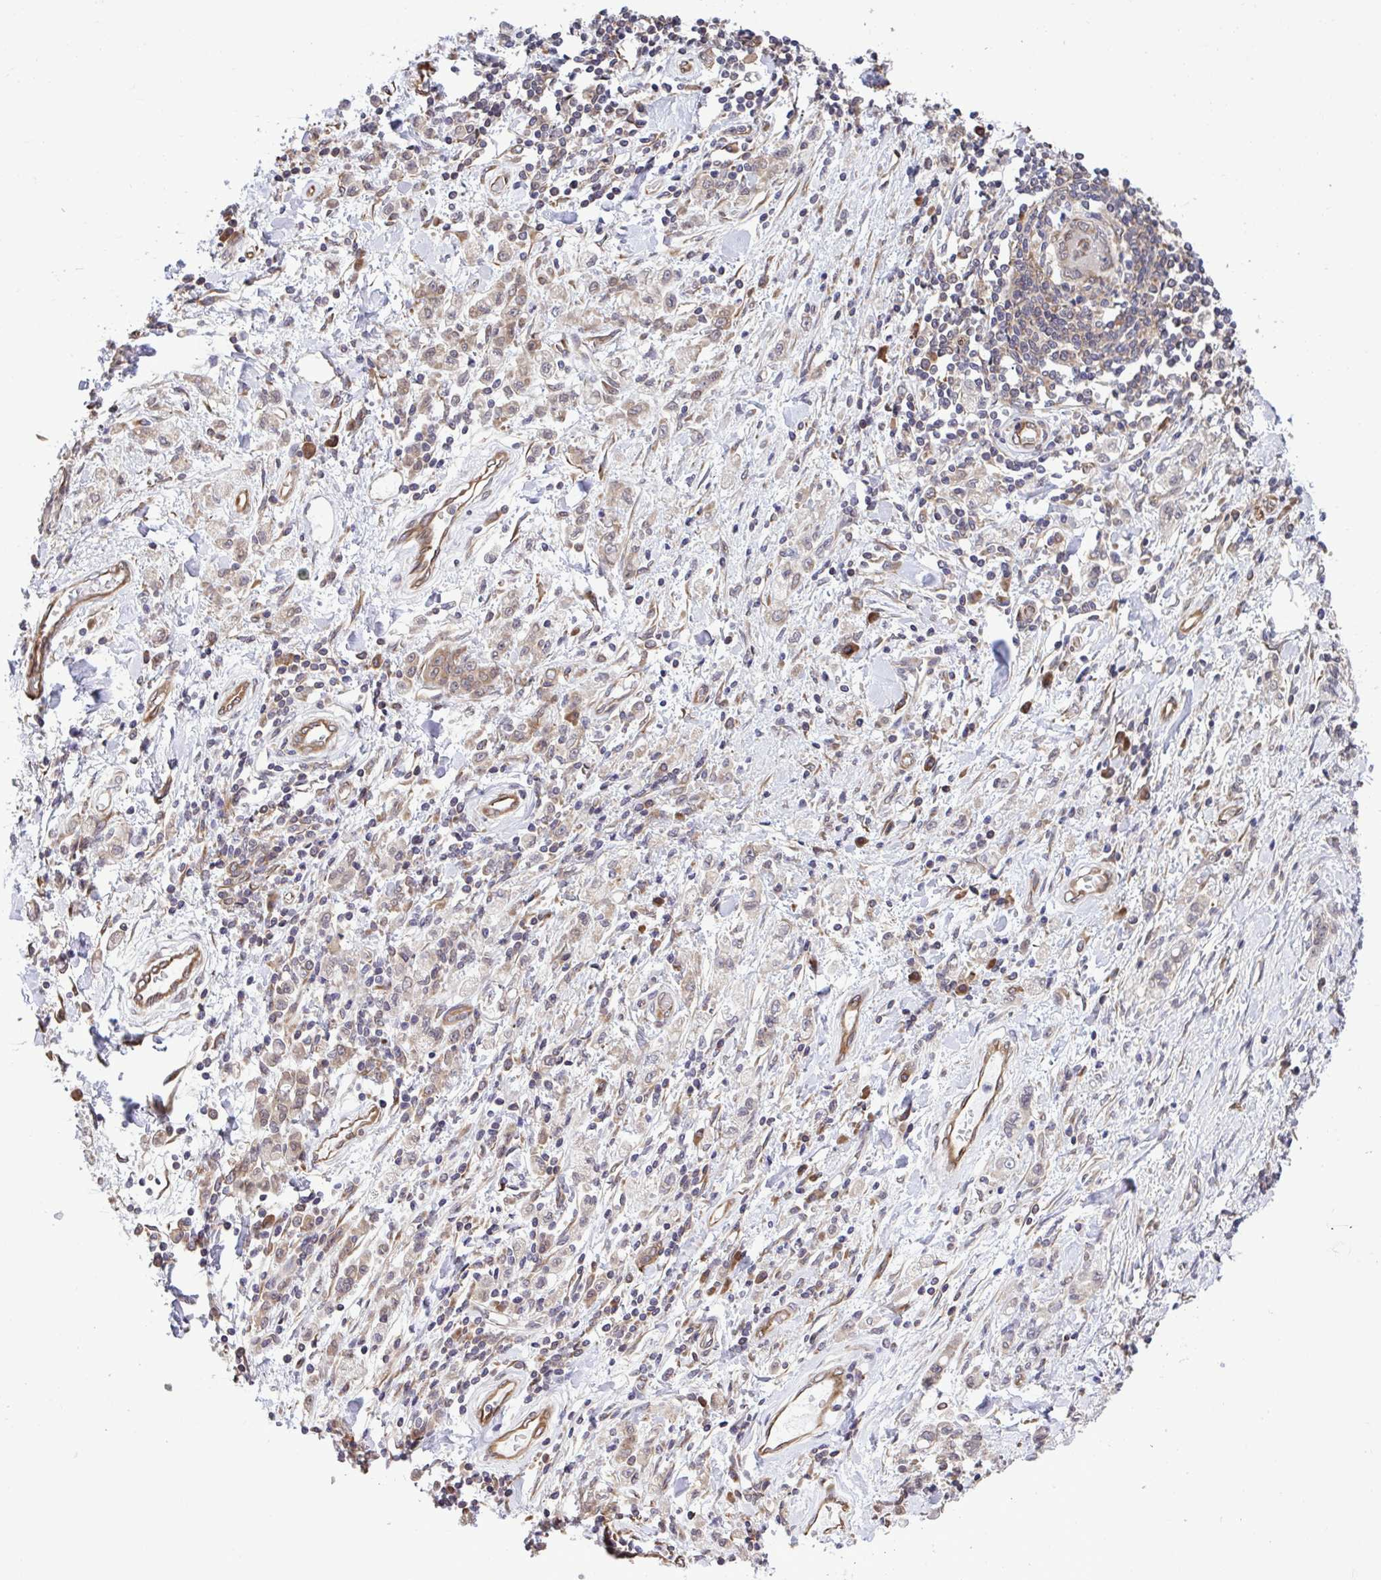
{"staining": {"intensity": "weak", "quantity": ">75%", "location": "cytoplasmic/membranous"}, "tissue": "stomach cancer", "cell_type": "Tumor cells", "image_type": "cancer", "snomed": [{"axis": "morphology", "description": "Adenocarcinoma, NOS"}, {"axis": "topography", "description": "Stomach"}], "caption": "IHC photomicrograph of neoplastic tissue: human stomach cancer (adenocarcinoma) stained using immunohistochemistry reveals low levels of weak protein expression localized specifically in the cytoplasmic/membranous of tumor cells, appearing as a cytoplasmic/membranous brown color.", "gene": "RPS15", "patient": {"sex": "male", "age": 77}}